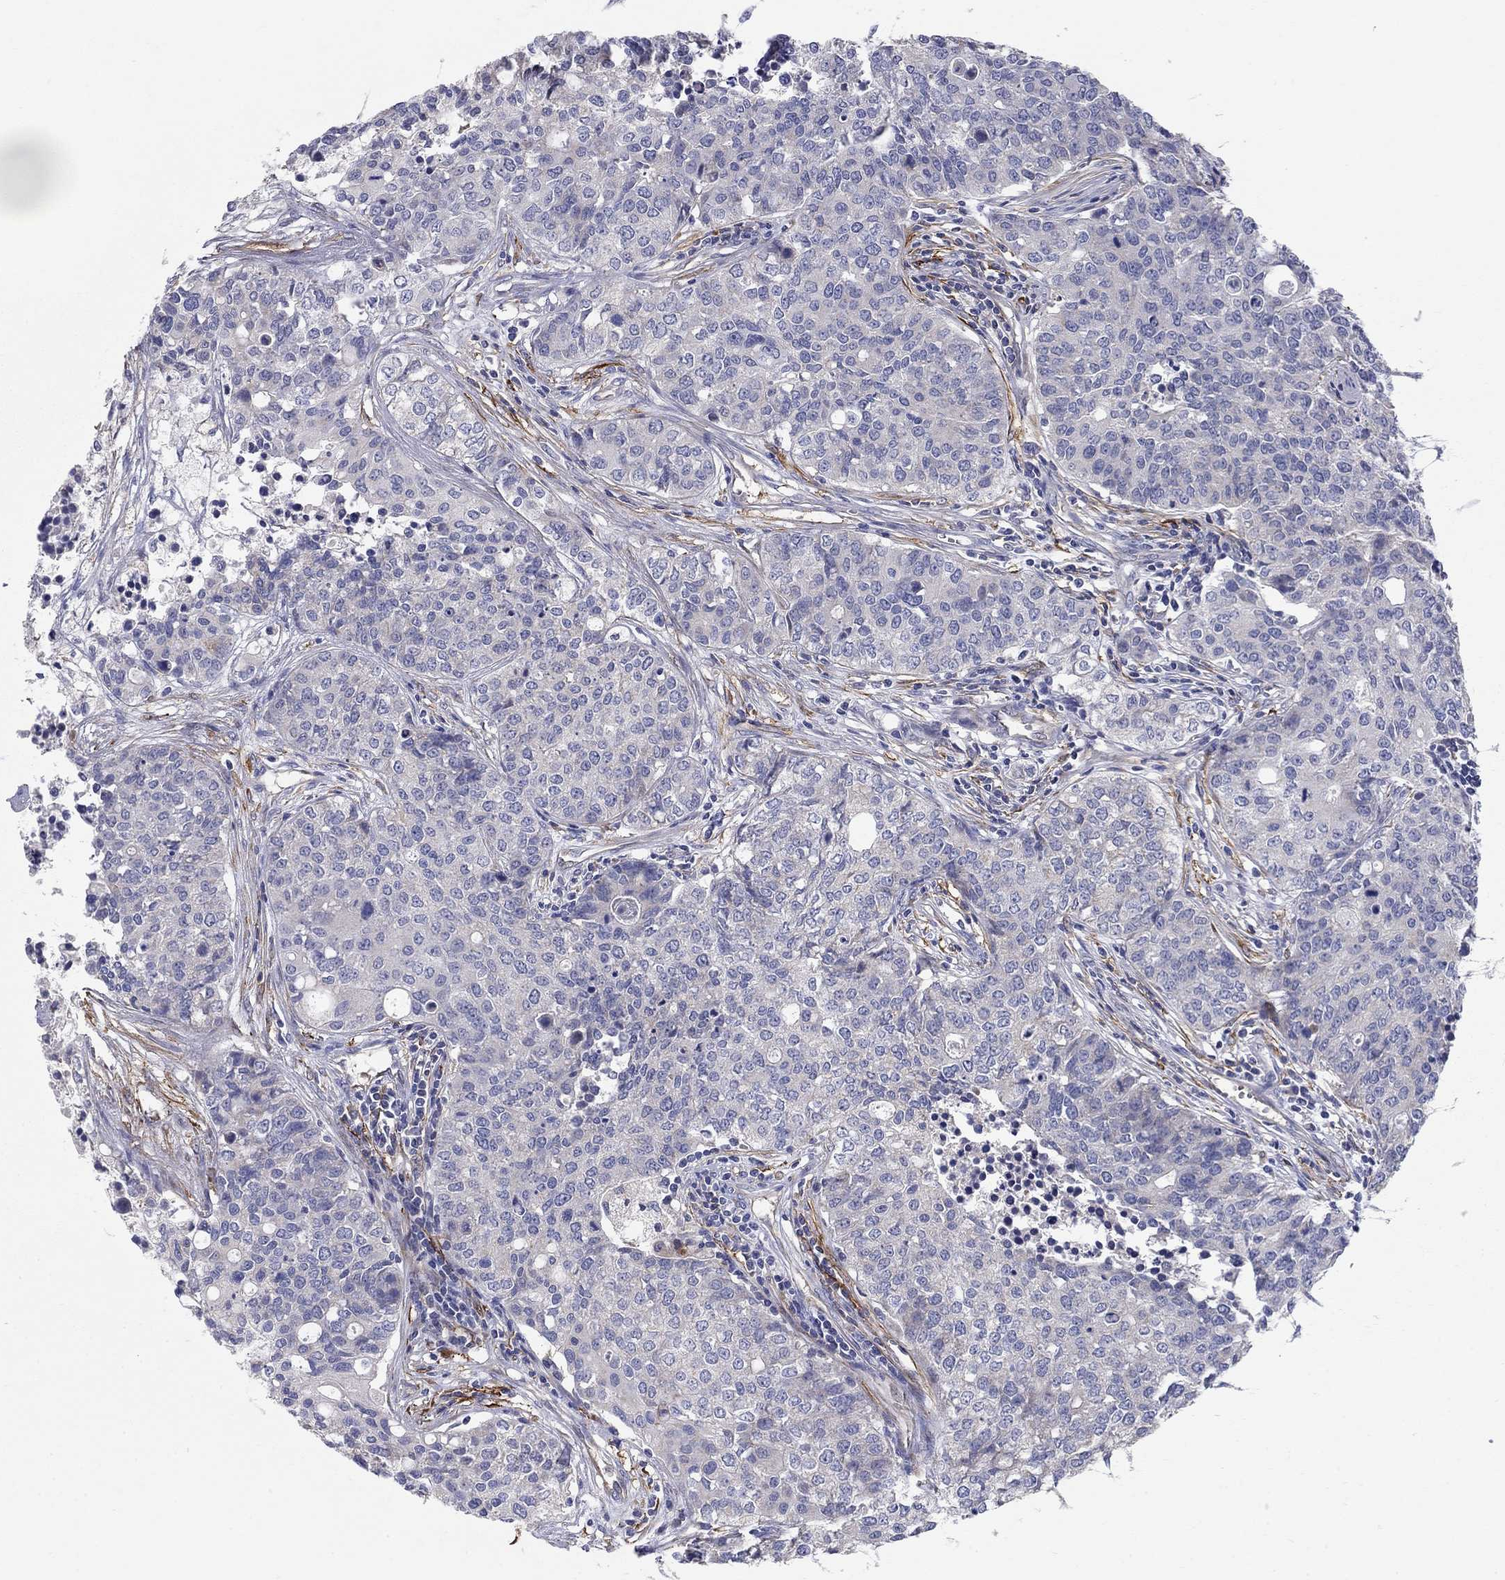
{"staining": {"intensity": "negative", "quantity": "none", "location": "none"}, "tissue": "carcinoid", "cell_type": "Tumor cells", "image_type": "cancer", "snomed": [{"axis": "morphology", "description": "Carcinoid, malignant, NOS"}, {"axis": "topography", "description": "Colon"}], "caption": "Histopathology image shows no protein expression in tumor cells of malignant carcinoid tissue. Brightfield microscopy of IHC stained with DAB (brown) and hematoxylin (blue), captured at high magnification.", "gene": "EMP2", "patient": {"sex": "male", "age": 81}}